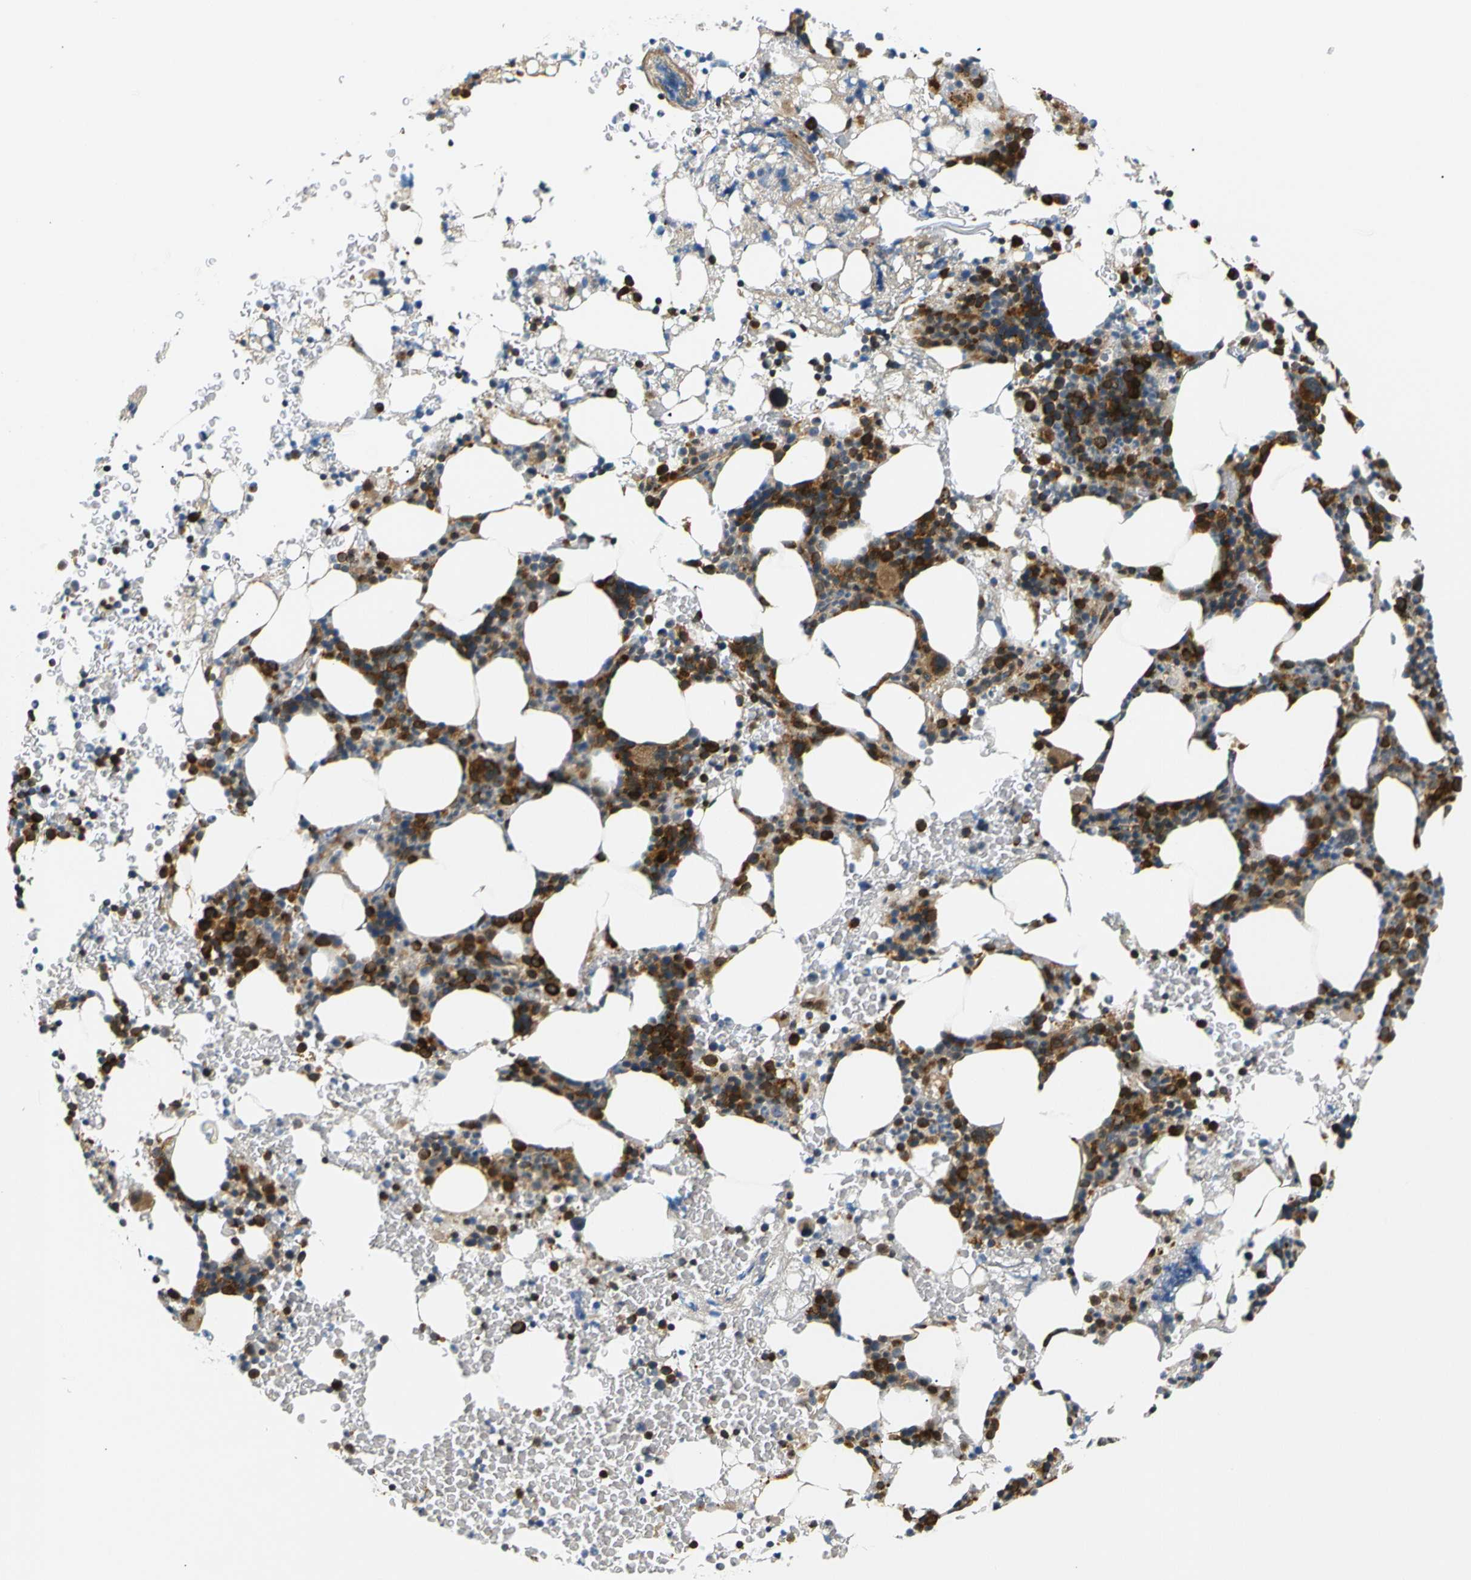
{"staining": {"intensity": "strong", "quantity": ">75%", "location": "cytoplasmic/membranous"}, "tissue": "bone marrow", "cell_type": "Hematopoietic cells", "image_type": "normal", "snomed": [{"axis": "morphology", "description": "Normal tissue, NOS"}, {"axis": "morphology", "description": "Inflammation, NOS"}, {"axis": "topography", "description": "Bone marrow"}], "caption": "Protein staining displays strong cytoplasmic/membranous positivity in about >75% of hematopoietic cells in unremarkable bone marrow.", "gene": "ABCE1", "patient": {"sex": "female", "age": 84}}